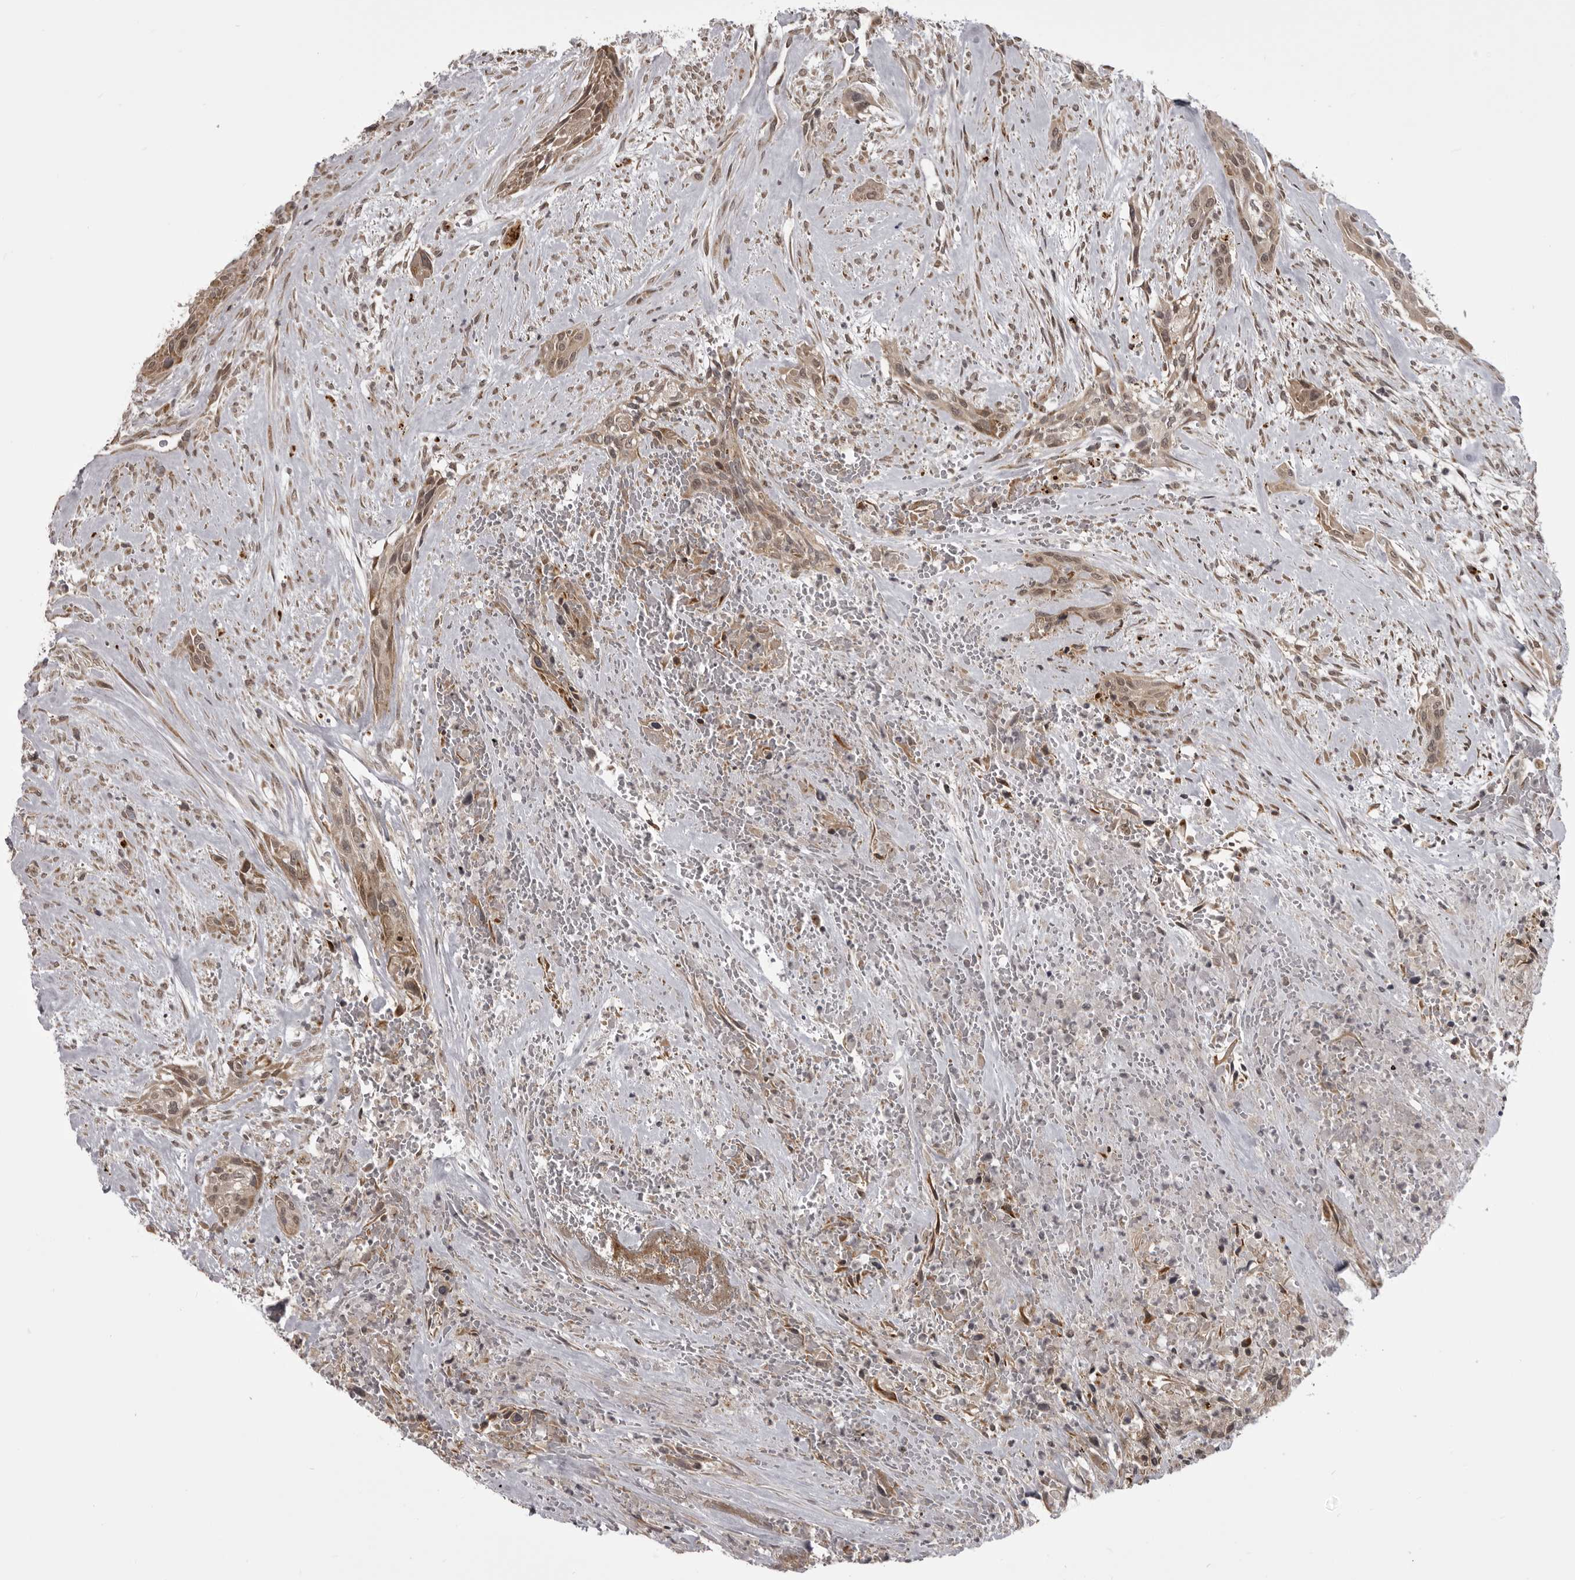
{"staining": {"intensity": "moderate", "quantity": "25%-75%", "location": "nuclear"}, "tissue": "urothelial cancer", "cell_type": "Tumor cells", "image_type": "cancer", "snomed": [{"axis": "morphology", "description": "Urothelial carcinoma, High grade"}, {"axis": "topography", "description": "Urinary bladder"}], "caption": "Protein expression analysis of urothelial cancer demonstrates moderate nuclear positivity in about 25%-75% of tumor cells.", "gene": "C1orf109", "patient": {"sex": "male", "age": 35}}